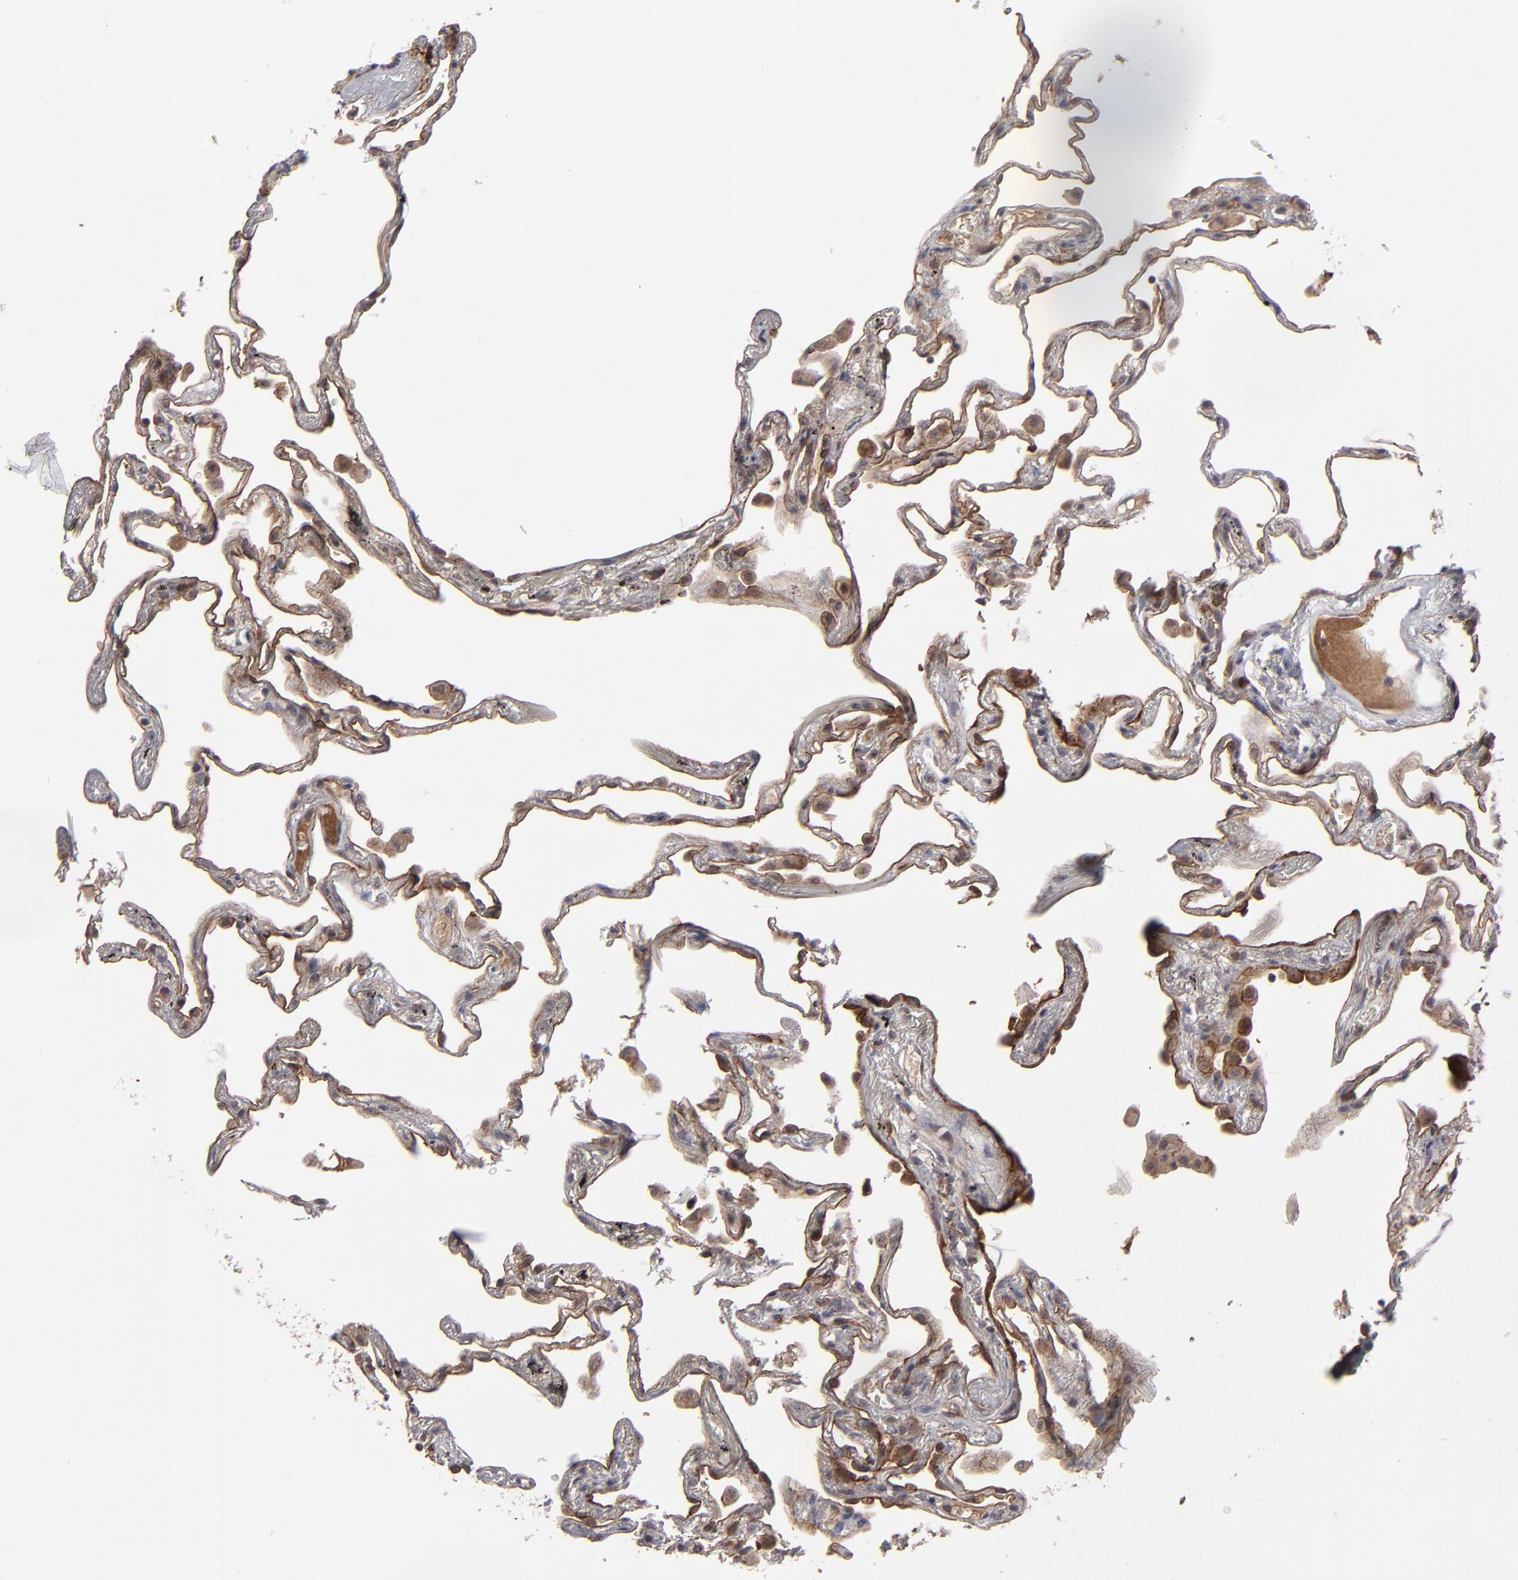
{"staining": {"intensity": "moderate", "quantity": ">75%", "location": "cytoplasmic/membranous"}, "tissue": "lung", "cell_type": "Alveolar cells", "image_type": "normal", "snomed": [{"axis": "morphology", "description": "Normal tissue, NOS"}, {"axis": "morphology", "description": "Inflammation, NOS"}, {"axis": "topography", "description": "Lung"}], "caption": "A brown stain labels moderate cytoplasmic/membranous staining of a protein in alveolar cells of benign lung. (Stains: DAB (3,3'-diaminobenzidine) in brown, nuclei in blue, Microscopy: brightfield microscopy at high magnification).", "gene": "GLCCI1", "patient": {"sex": "male", "age": 69}}